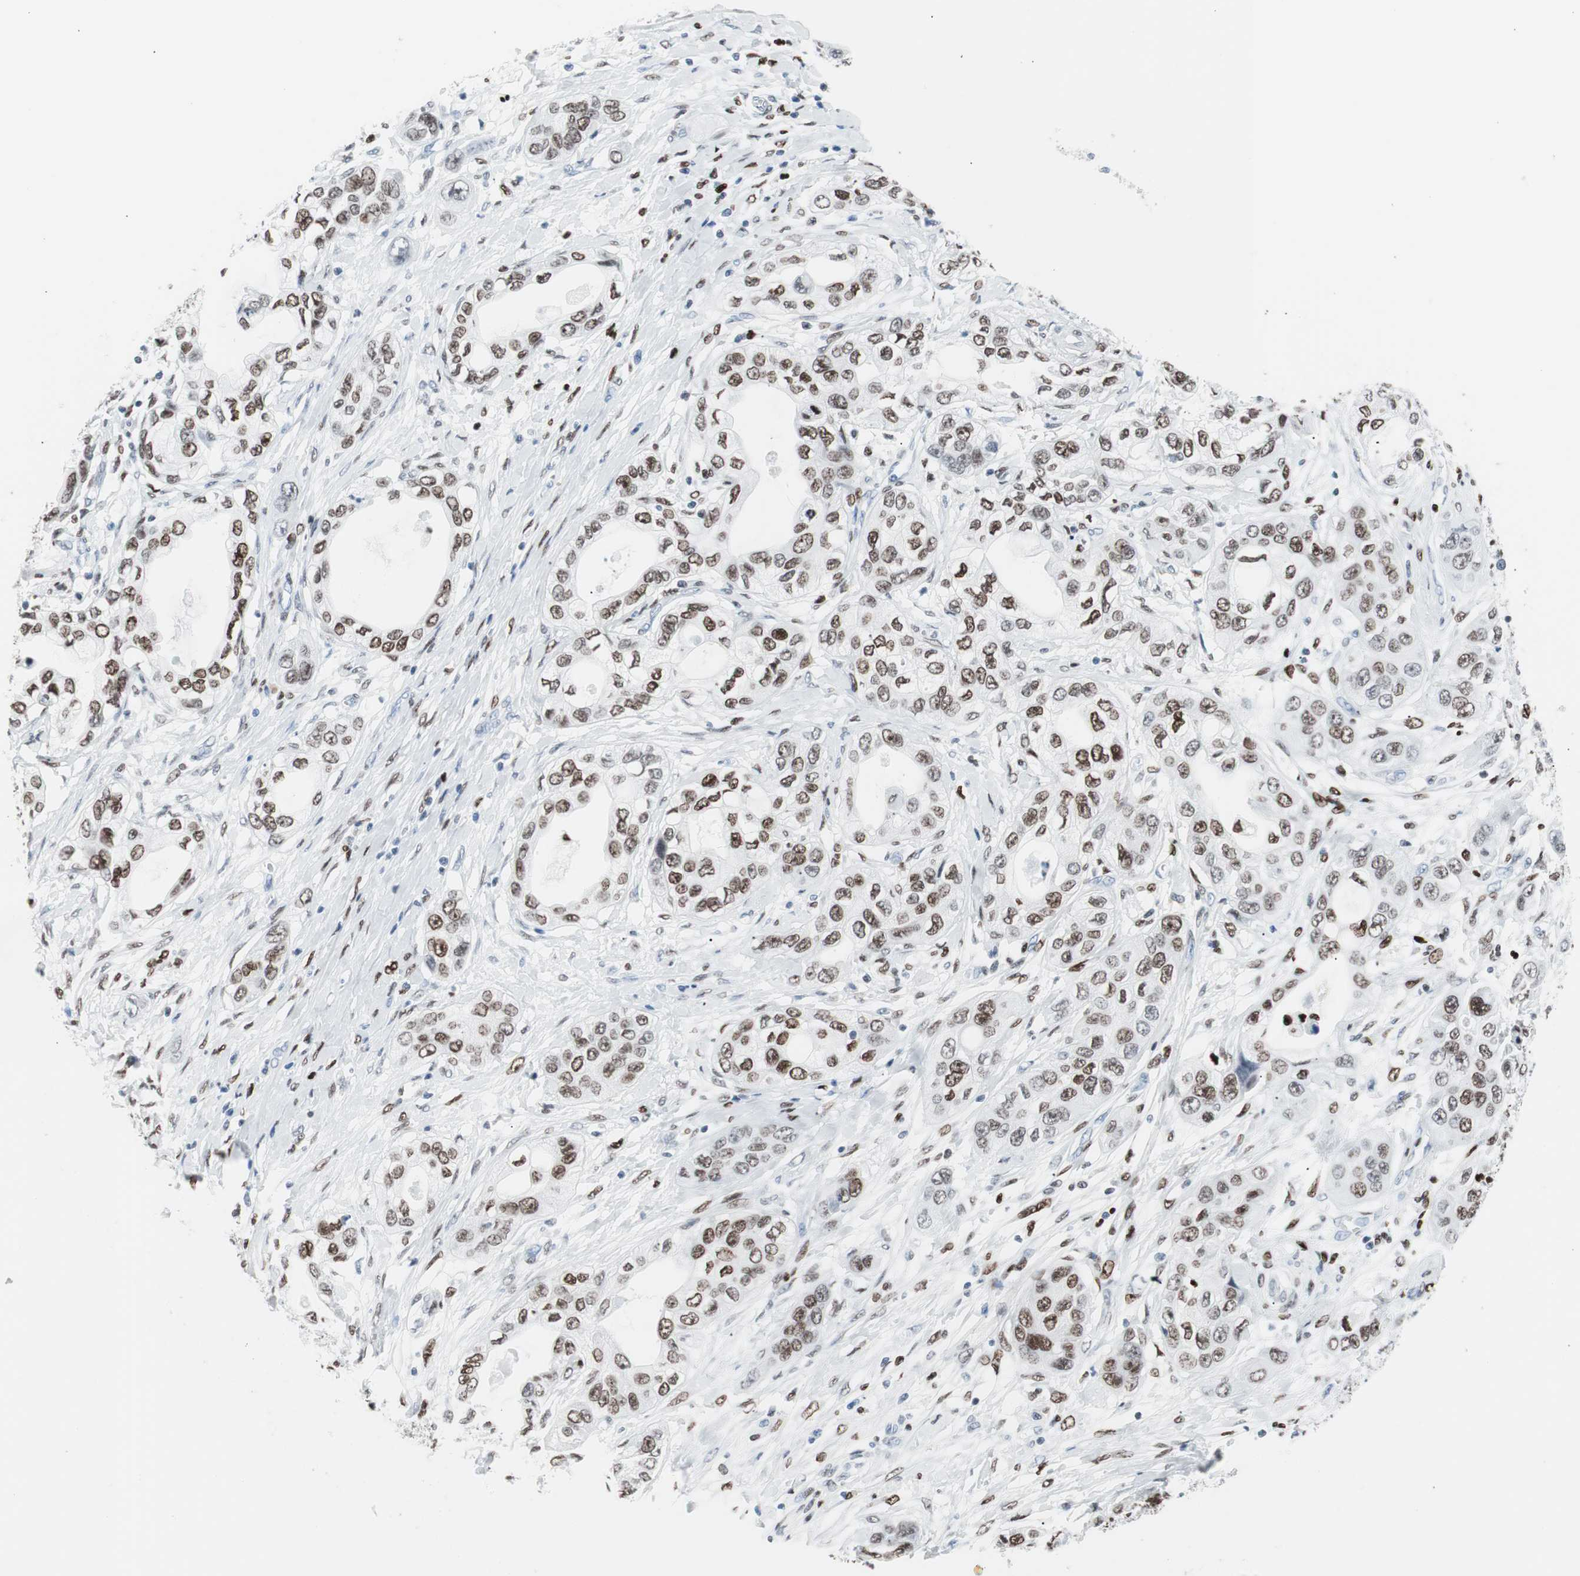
{"staining": {"intensity": "weak", "quantity": ">75%", "location": "nuclear"}, "tissue": "pancreatic cancer", "cell_type": "Tumor cells", "image_type": "cancer", "snomed": [{"axis": "morphology", "description": "Adenocarcinoma, NOS"}, {"axis": "topography", "description": "Pancreas"}], "caption": "An image showing weak nuclear positivity in about >75% of tumor cells in adenocarcinoma (pancreatic), as visualized by brown immunohistochemical staining.", "gene": "CEBPB", "patient": {"sex": "female", "age": 70}}